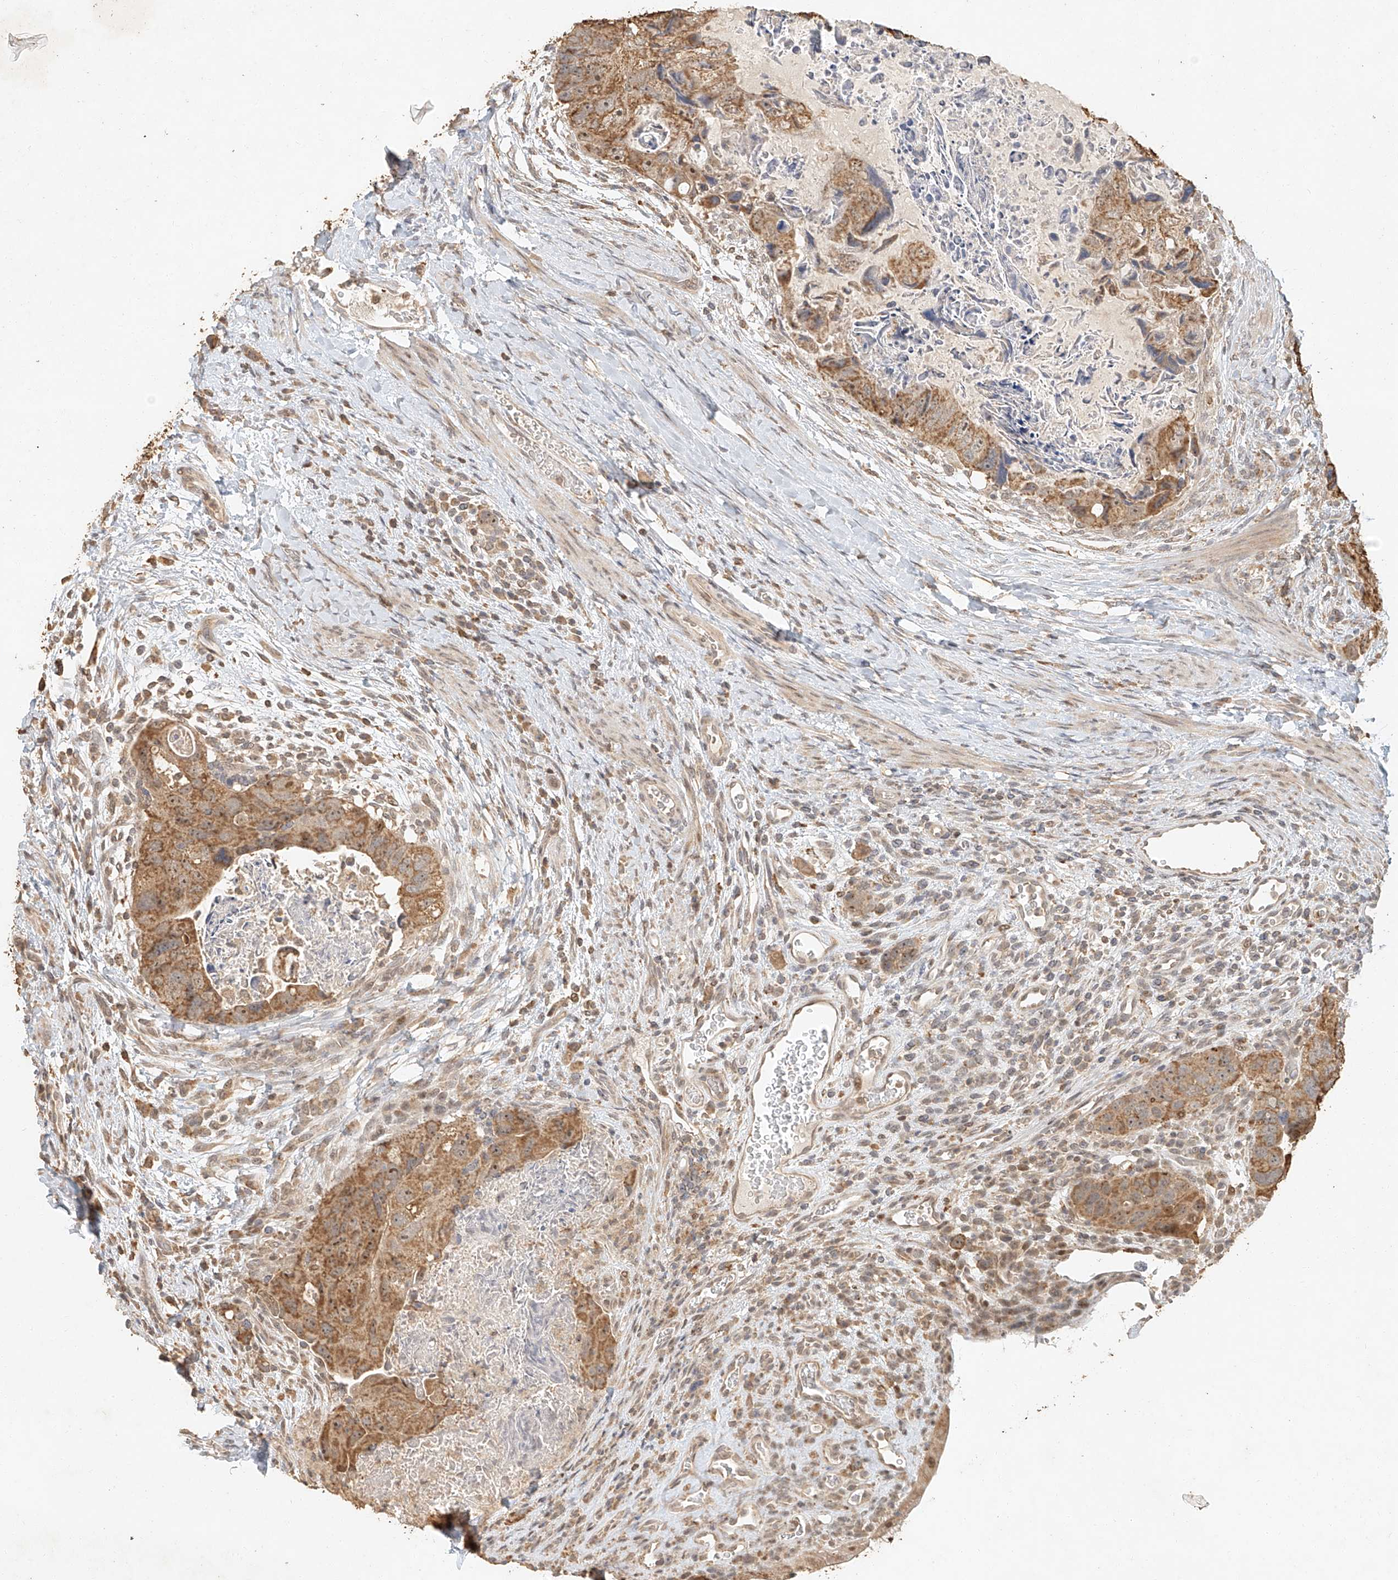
{"staining": {"intensity": "moderate", "quantity": ">75%", "location": "cytoplasmic/membranous"}, "tissue": "colorectal cancer", "cell_type": "Tumor cells", "image_type": "cancer", "snomed": [{"axis": "morphology", "description": "Adenocarcinoma, NOS"}, {"axis": "topography", "description": "Rectum"}], "caption": "A photomicrograph of colorectal cancer stained for a protein displays moderate cytoplasmic/membranous brown staining in tumor cells.", "gene": "CXorf58", "patient": {"sex": "male", "age": 59}}